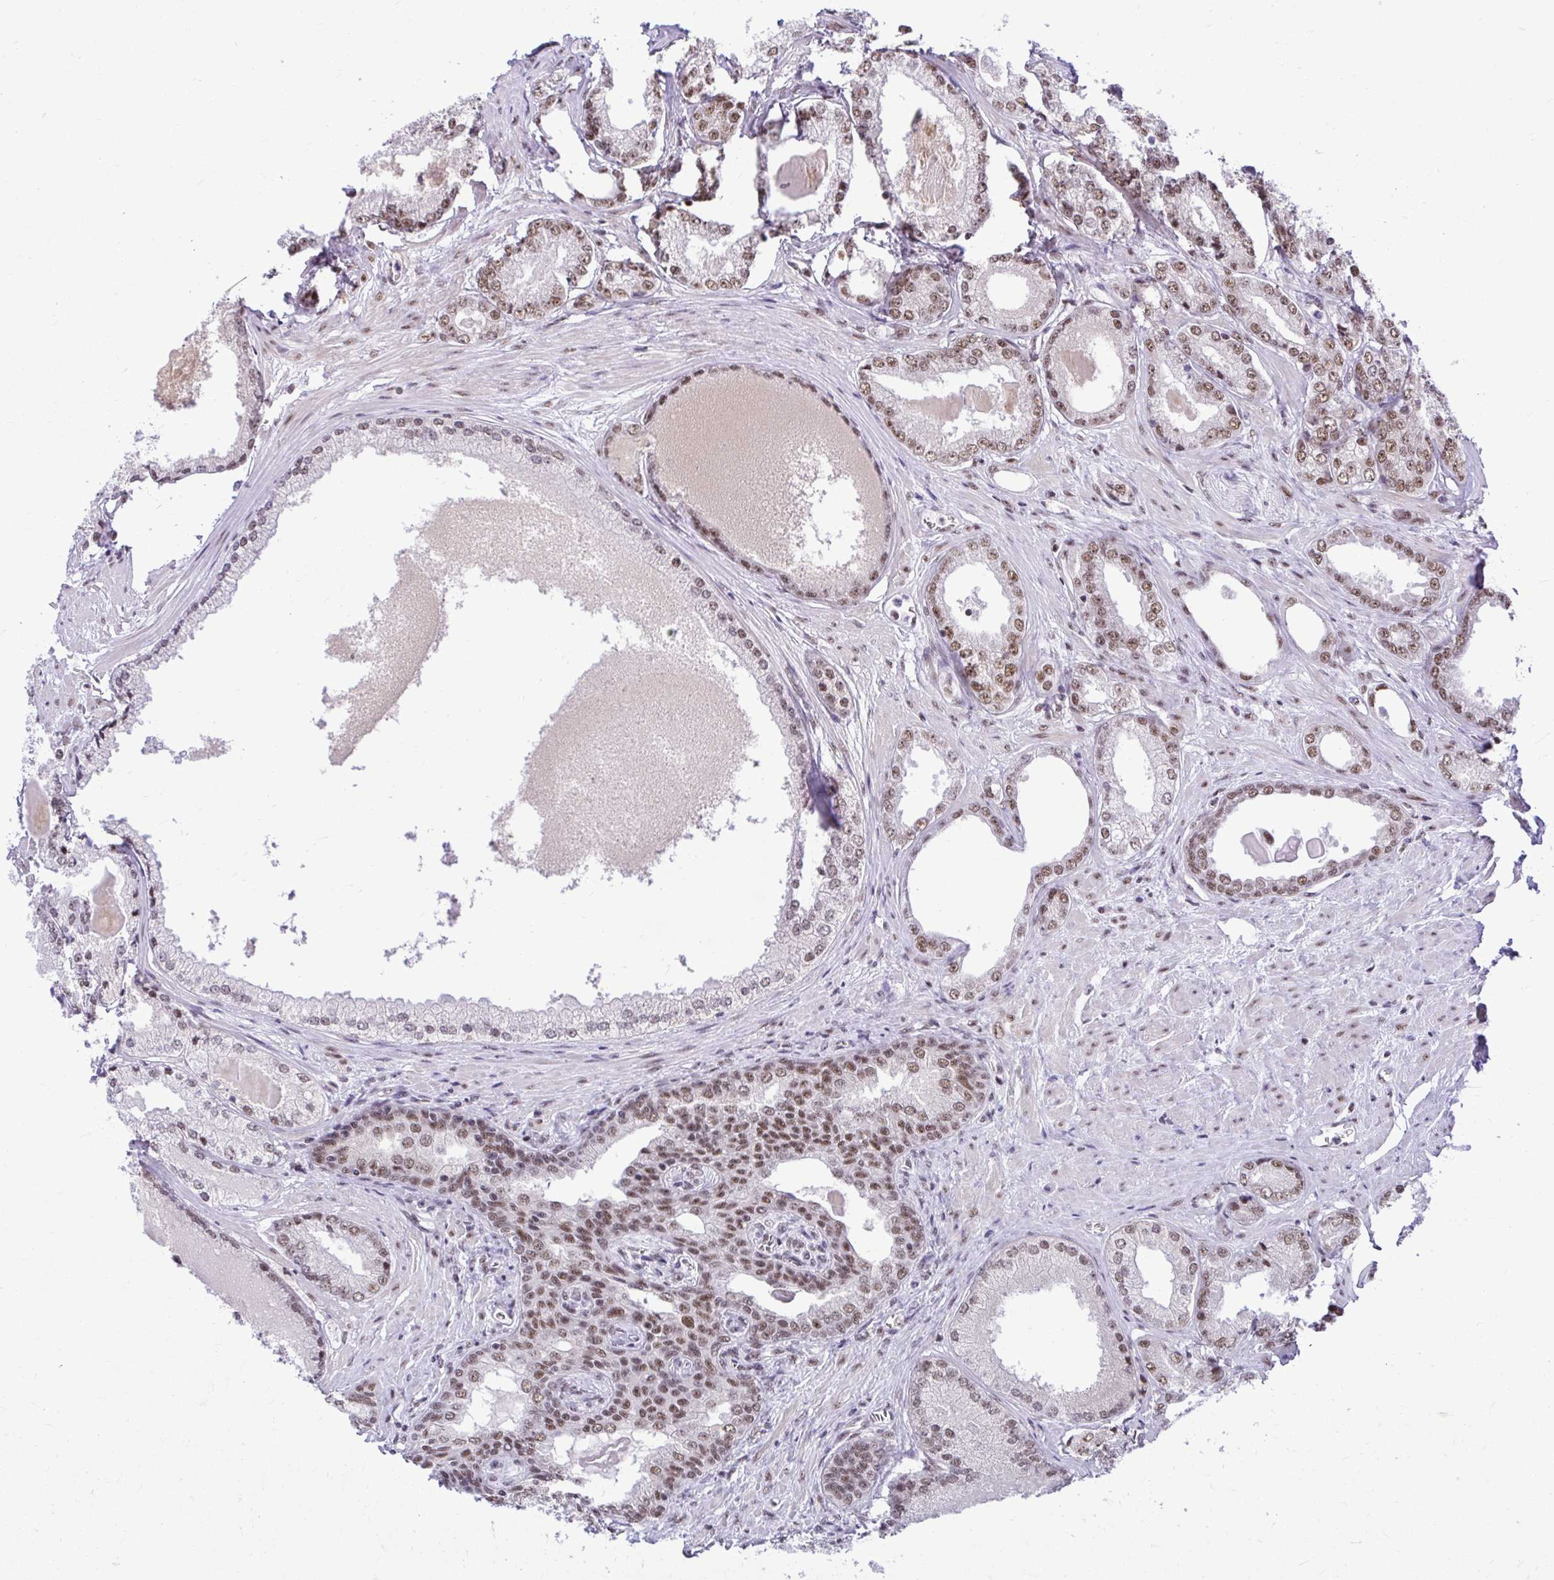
{"staining": {"intensity": "moderate", "quantity": ">75%", "location": "nuclear"}, "tissue": "prostate cancer", "cell_type": "Tumor cells", "image_type": "cancer", "snomed": [{"axis": "morphology", "description": "Adenocarcinoma, NOS"}, {"axis": "morphology", "description": "Adenocarcinoma, Low grade"}, {"axis": "topography", "description": "Prostate"}], "caption": "Tumor cells exhibit medium levels of moderate nuclear staining in approximately >75% of cells in human prostate cancer.", "gene": "PRPF19", "patient": {"sex": "male", "age": 68}}